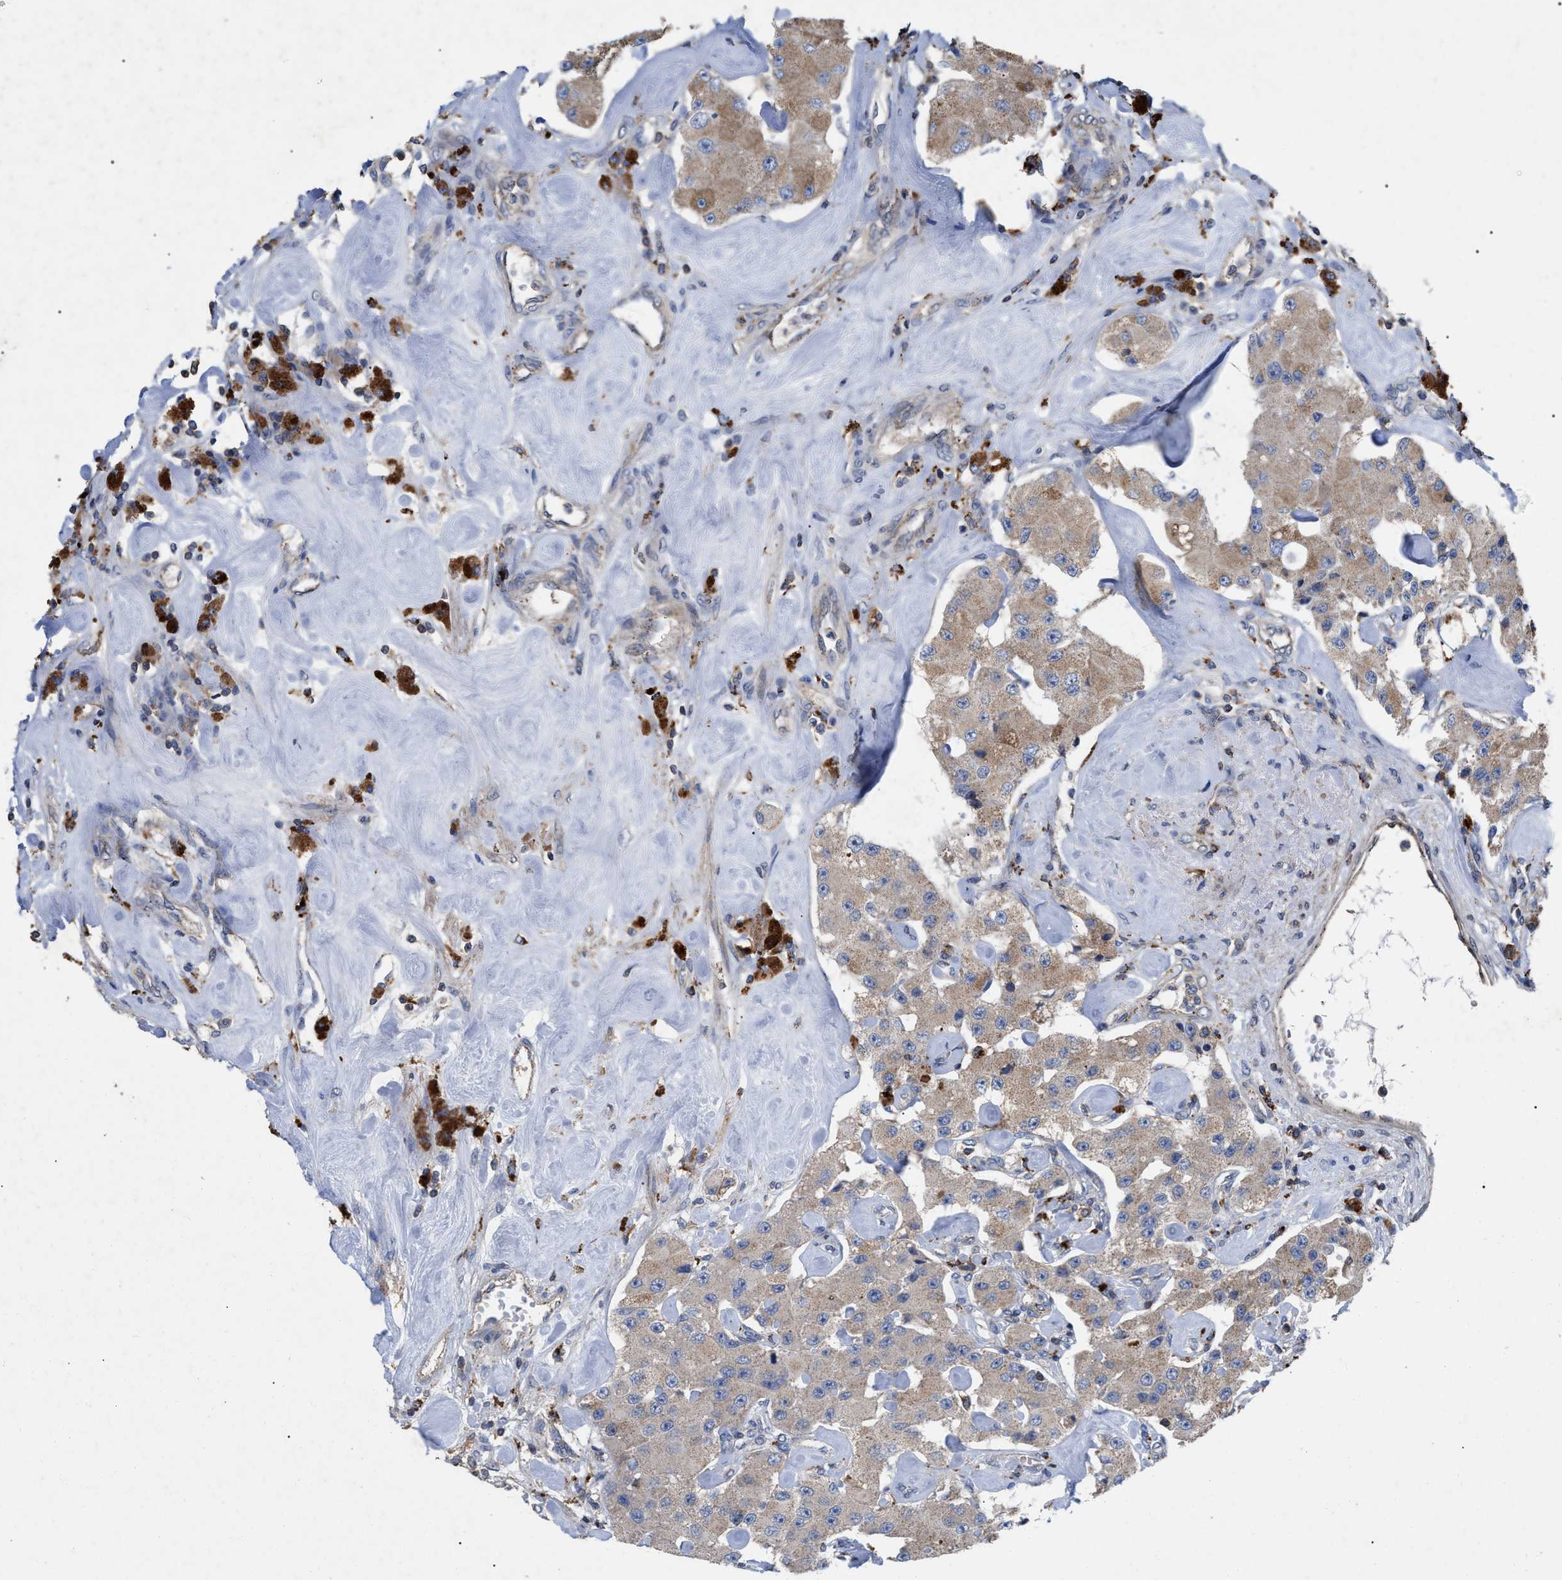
{"staining": {"intensity": "moderate", "quantity": ">75%", "location": "cytoplasmic/membranous"}, "tissue": "carcinoid", "cell_type": "Tumor cells", "image_type": "cancer", "snomed": [{"axis": "morphology", "description": "Carcinoid, malignant, NOS"}, {"axis": "topography", "description": "Pancreas"}], "caption": "Immunohistochemistry (IHC) micrograph of carcinoid stained for a protein (brown), which reveals medium levels of moderate cytoplasmic/membranous staining in about >75% of tumor cells.", "gene": "FAM171A2", "patient": {"sex": "male", "age": 41}}